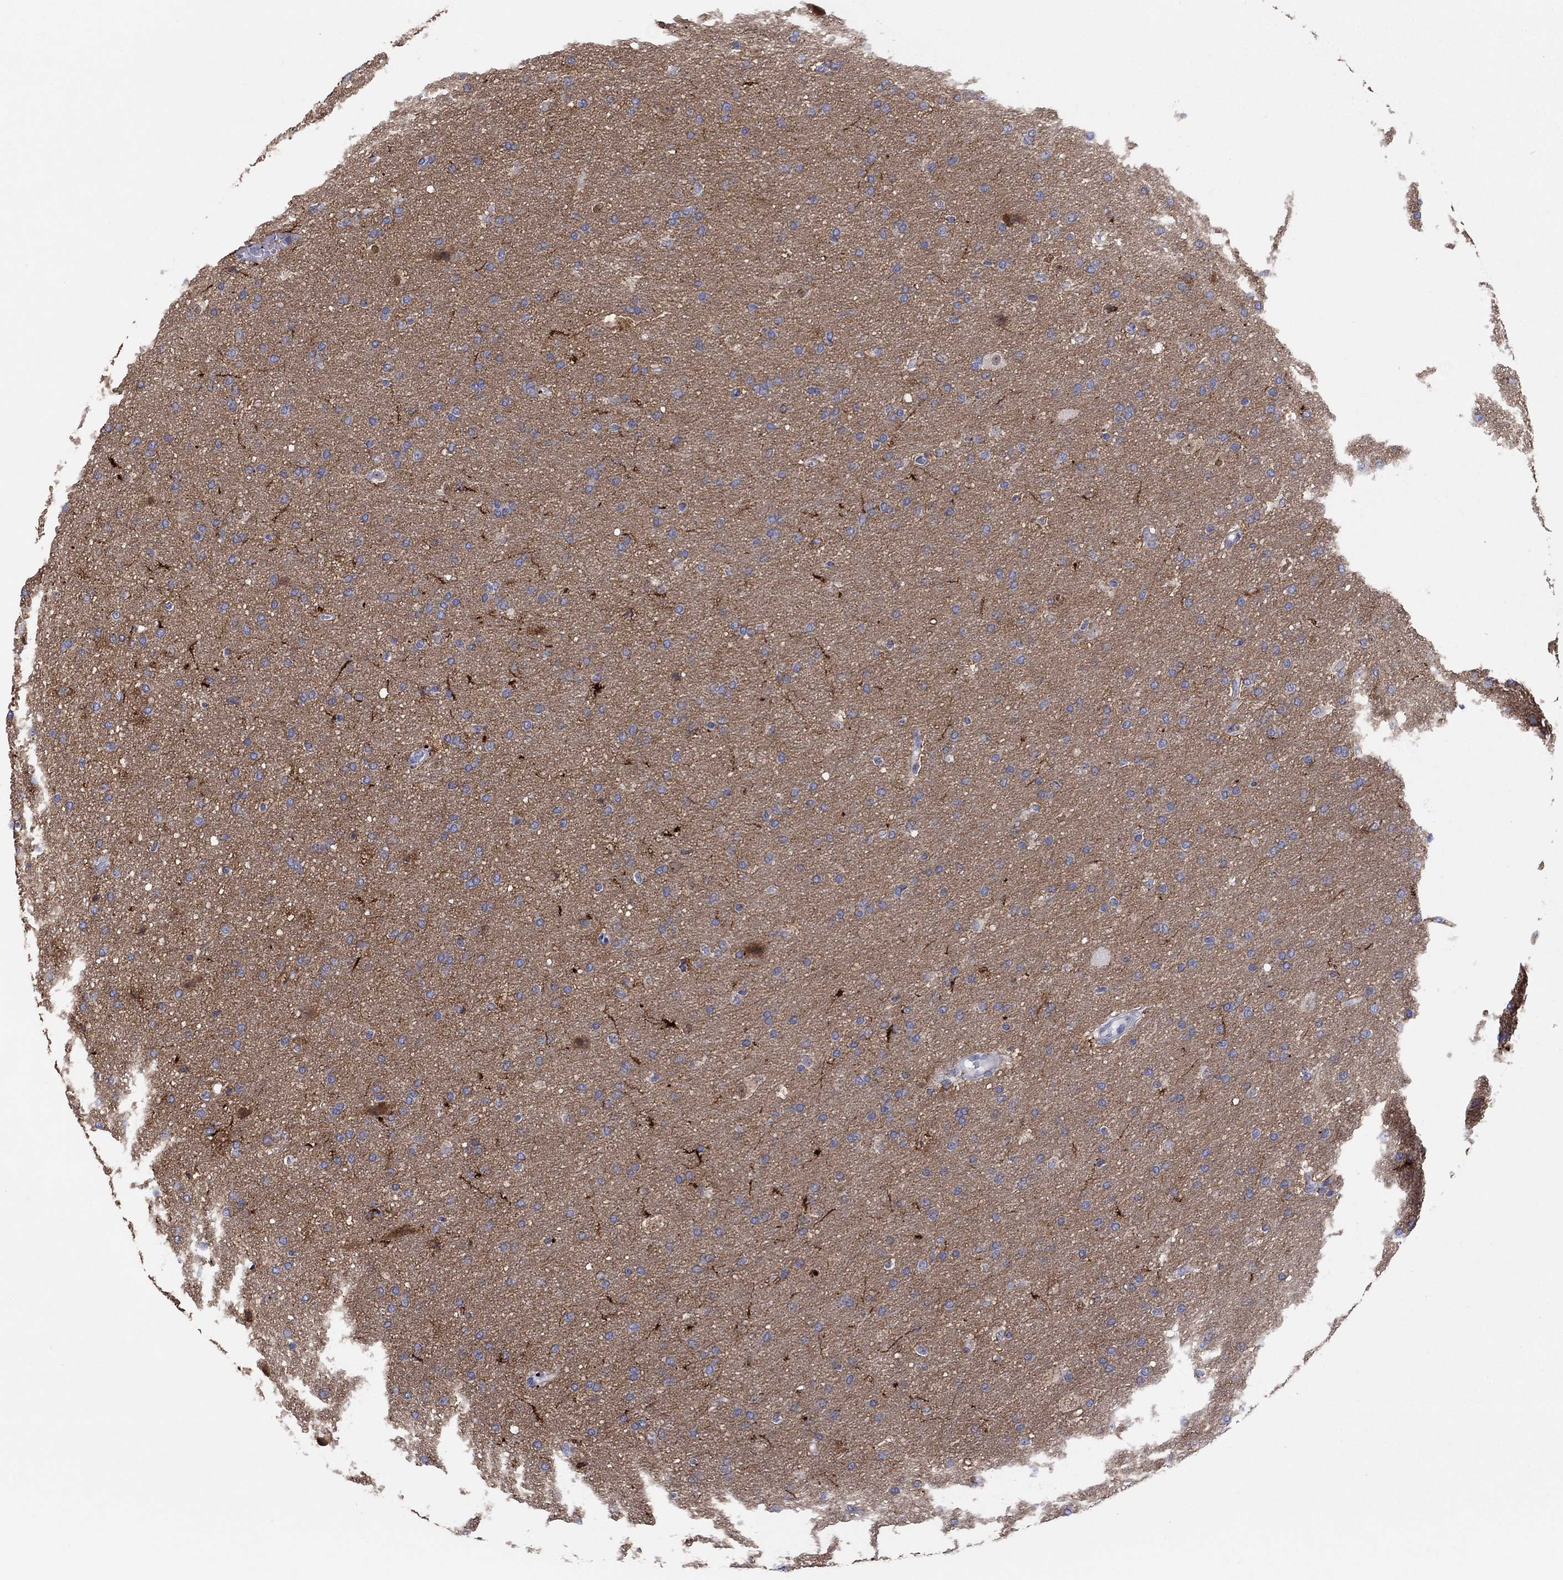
{"staining": {"intensity": "negative", "quantity": "none", "location": "none"}, "tissue": "glioma", "cell_type": "Tumor cells", "image_type": "cancer", "snomed": [{"axis": "morphology", "description": "Glioma, malignant, Low grade"}, {"axis": "topography", "description": "Brain"}], "caption": "An immunohistochemistry photomicrograph of malignant low-grade glioma is shown. There is no staining in tumor cells of malignant low-grade glioma.", "gene": "CPNE6", "patient": {"sex": "female", "age": 37}}